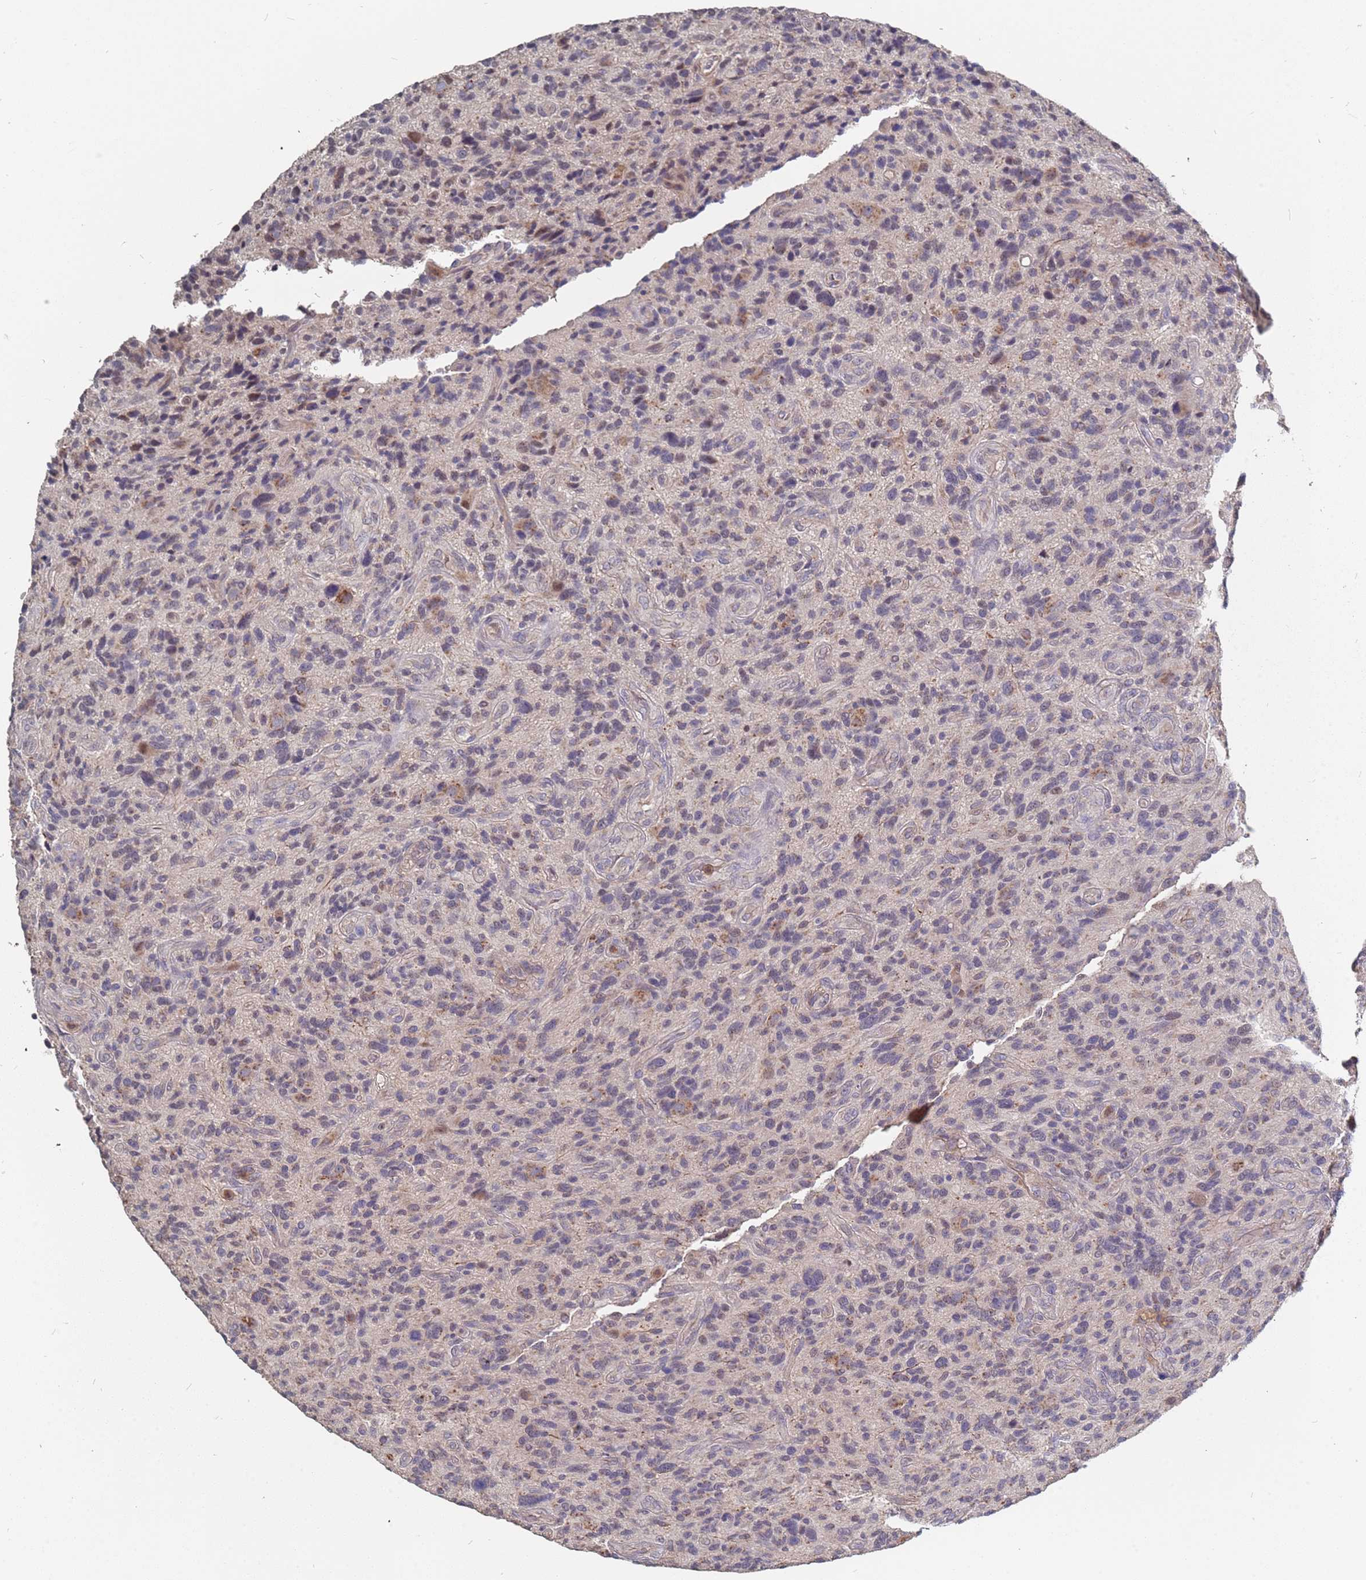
{"staining": {"intensity": "negative", "quantity": "none", "location": "none"}, "tissue": "glioma", "cell_type": "Tumor cells", "image_type": "cancer", "snomed": [{"axis": "morphology", "description": "Glioma, malignant, High grade"}, {"axis": "topography", "description": "Brain"}], "caption": "Tumor cells show no significant positivity in glioma.", "gene": "TCEANC2", "patient": {"sex": "male", "age": 47}}